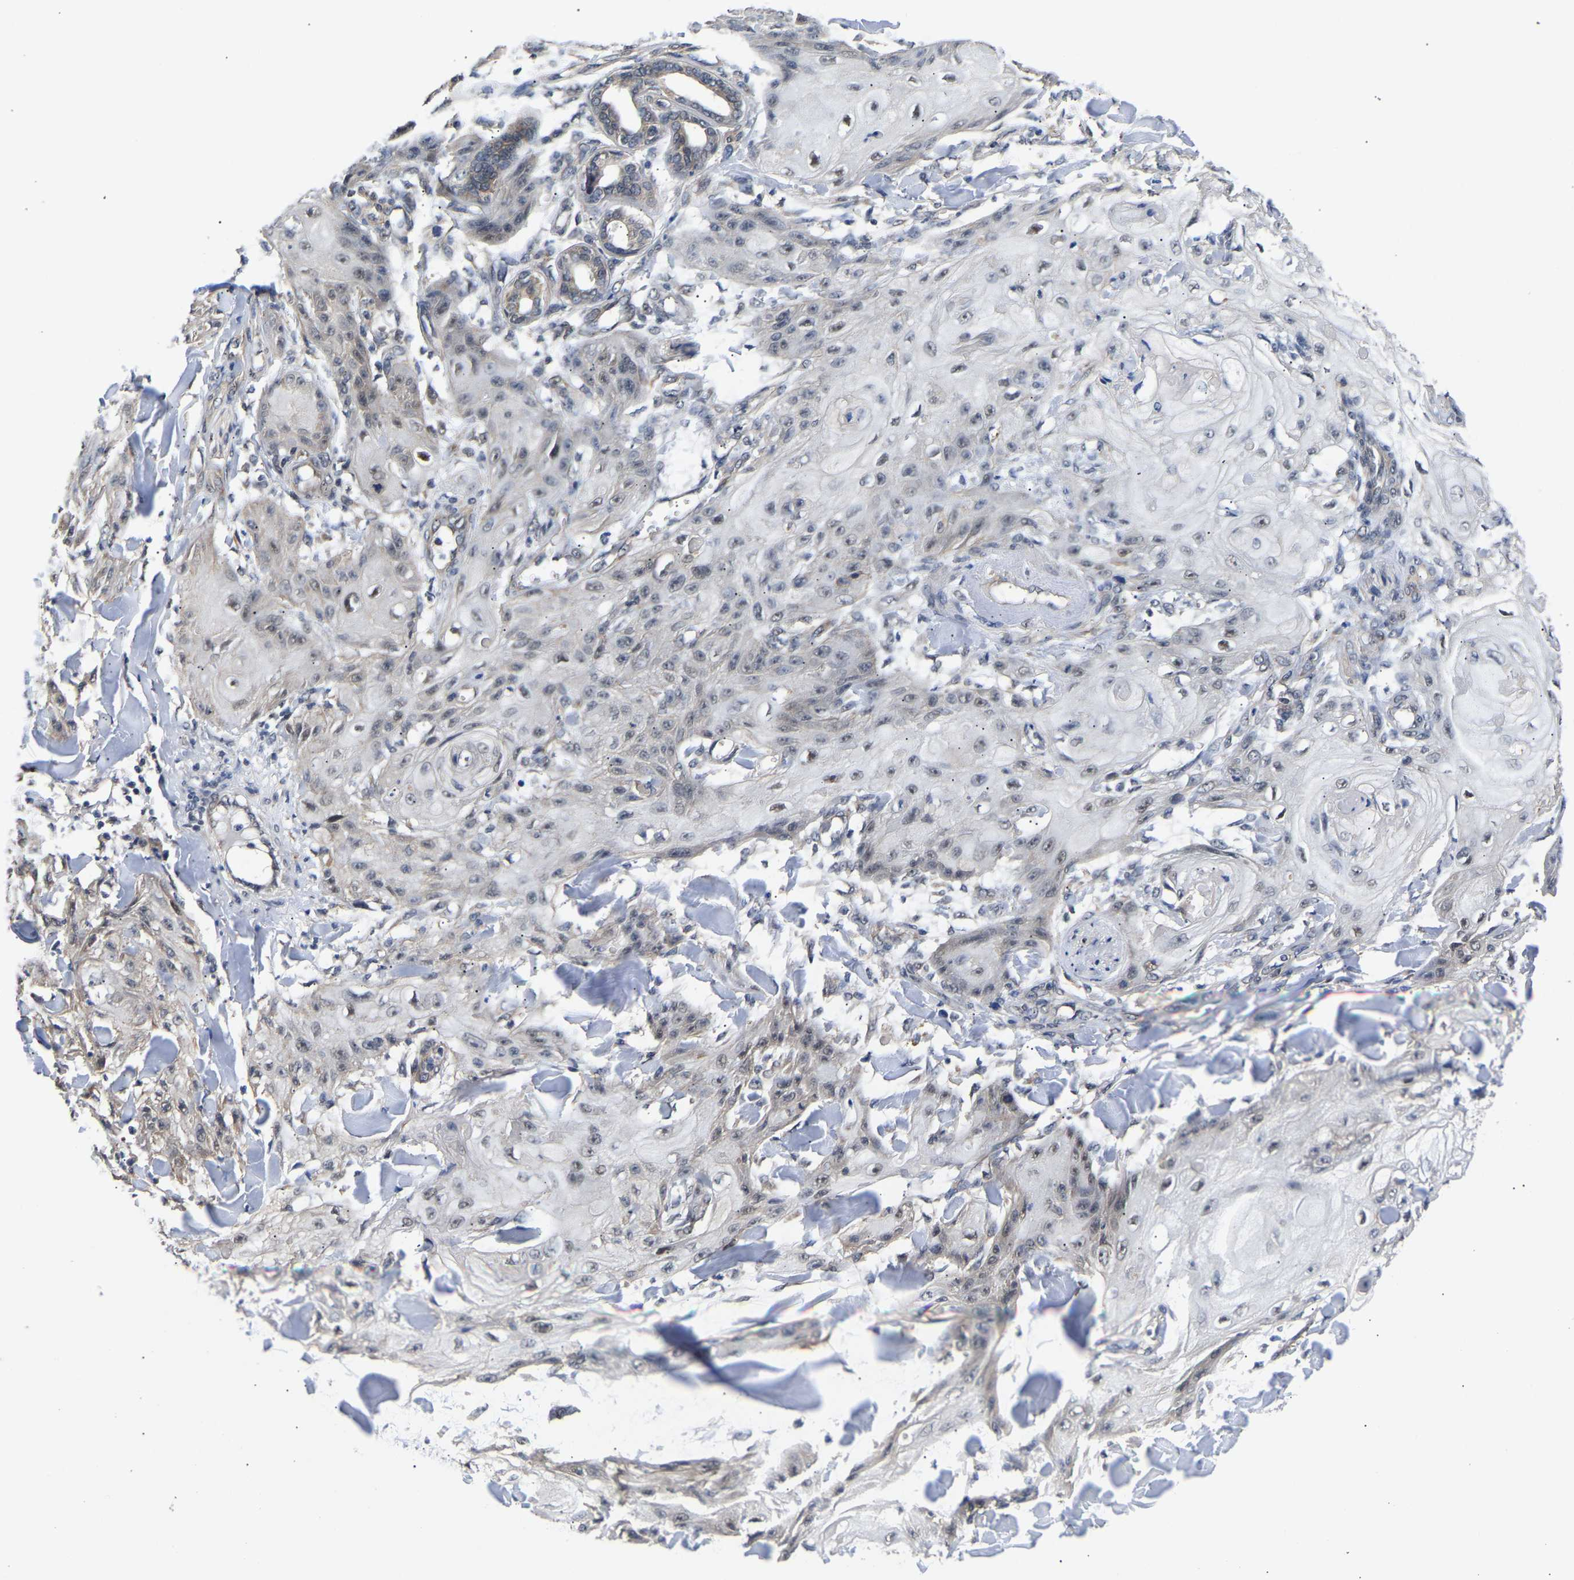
{"staining": {"intensity": "weak", "quantity": "<25%", "location": "nuclear"}, "tissue": "skin cancer", "cell_type": "Tumor cells", "image_type": "cancer", "snomed": [{"axis": "morphology", "description": "Squamous cell carcinoma, NOS"}, {"axis": "topography", "description": "Skin"}], "caption": "Squamous cell carcinoma (skin) stained for a protein using IHC displays no staining tumor cells.", "gene": "METTL16", "patient": {"sex": "male", "age": 74}}